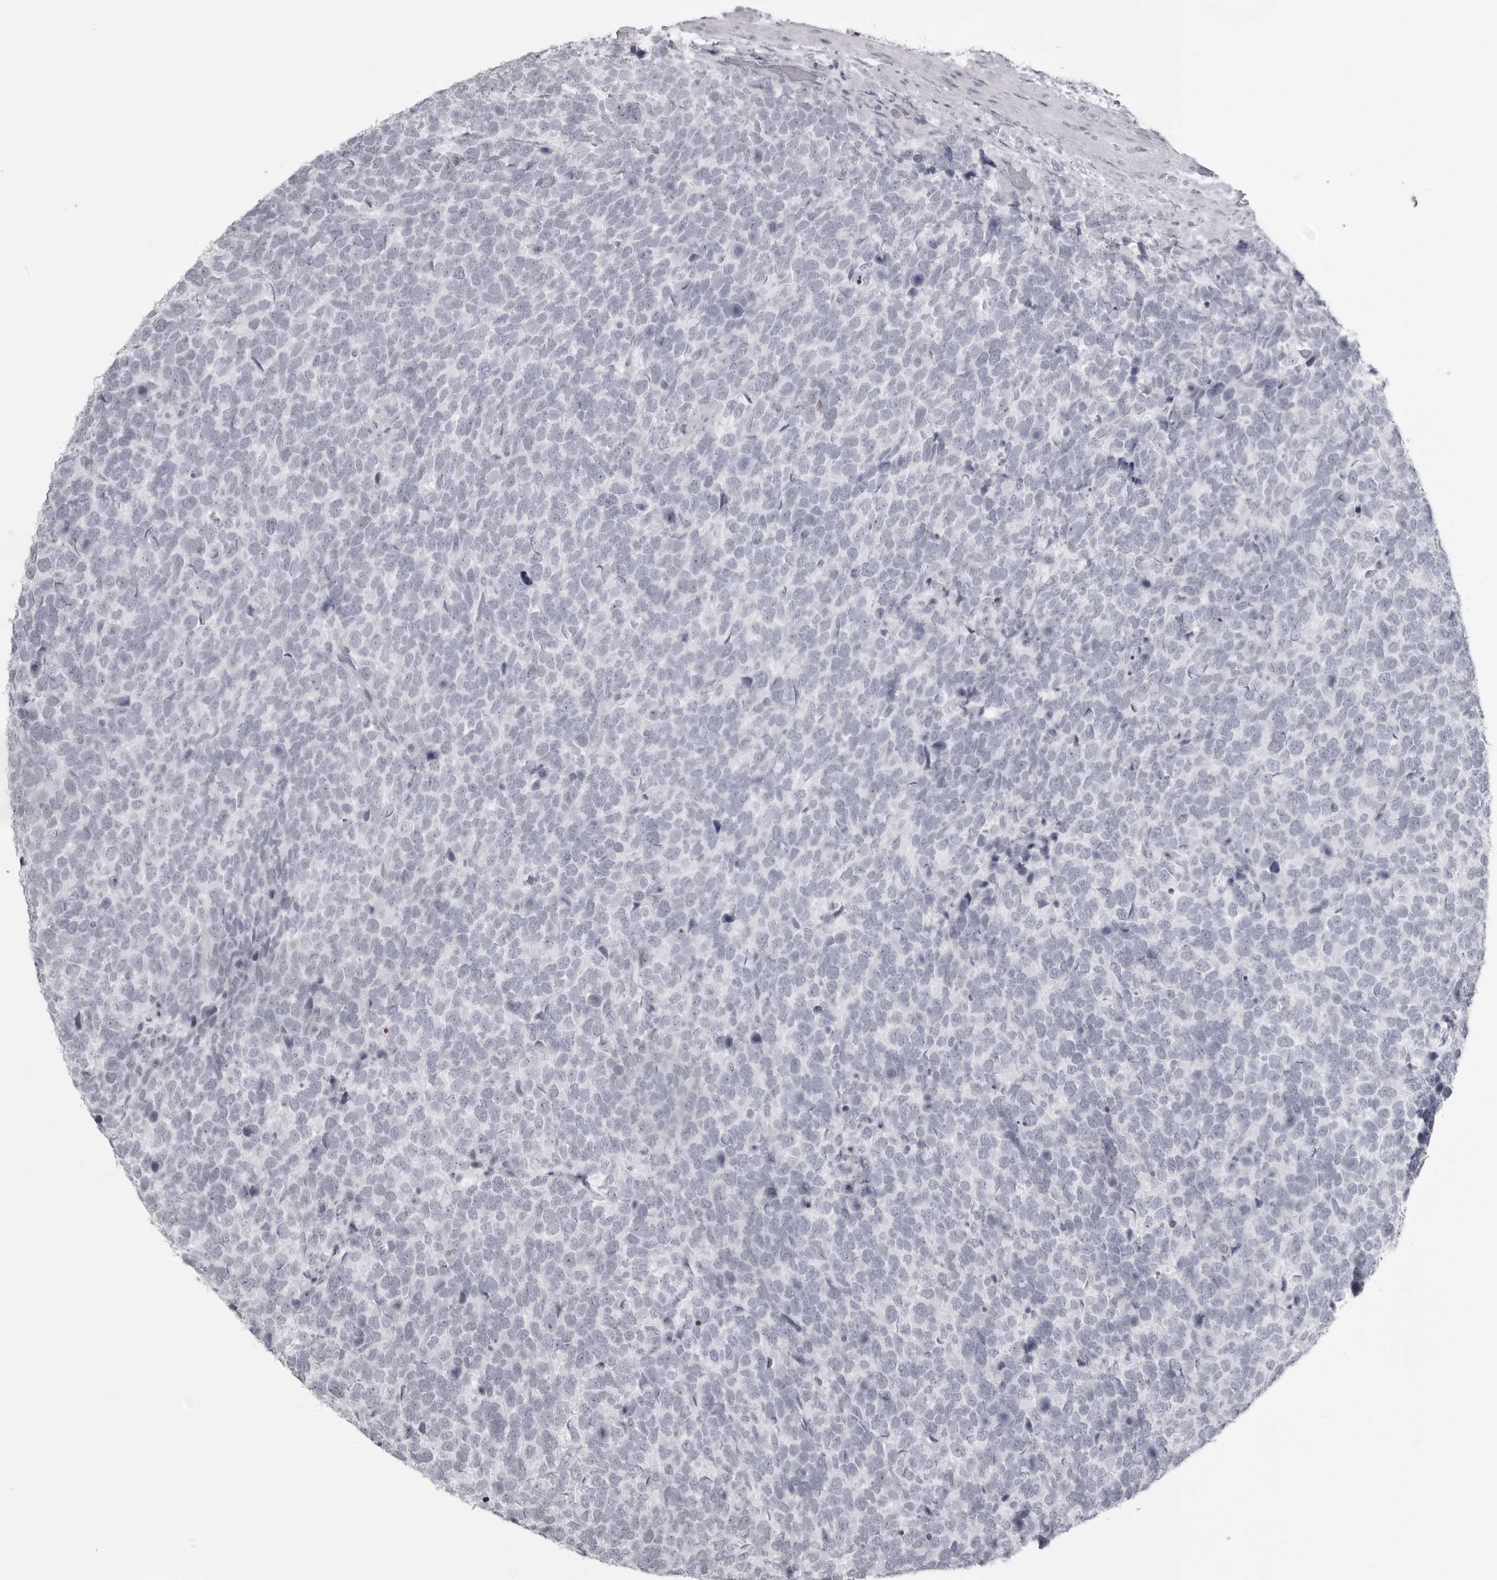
{"staining": {"intensity": "negative", "quantity": "none", "location": "none"}, "tissue": "urothelial cancer", "cell_type": "Tumor cells", "image_type": "cancer", "snomed": [{"axis": "morphology", "description": "Urothelial carcinoma, High grade"}, {"axis": "topography", "description": "Urinary bladder"}], "caption": "Tumor cells are negative for protein expression in human urothelial cancer.", "gene": "UROD", "patient": {"sex": "female", "age": 82}}